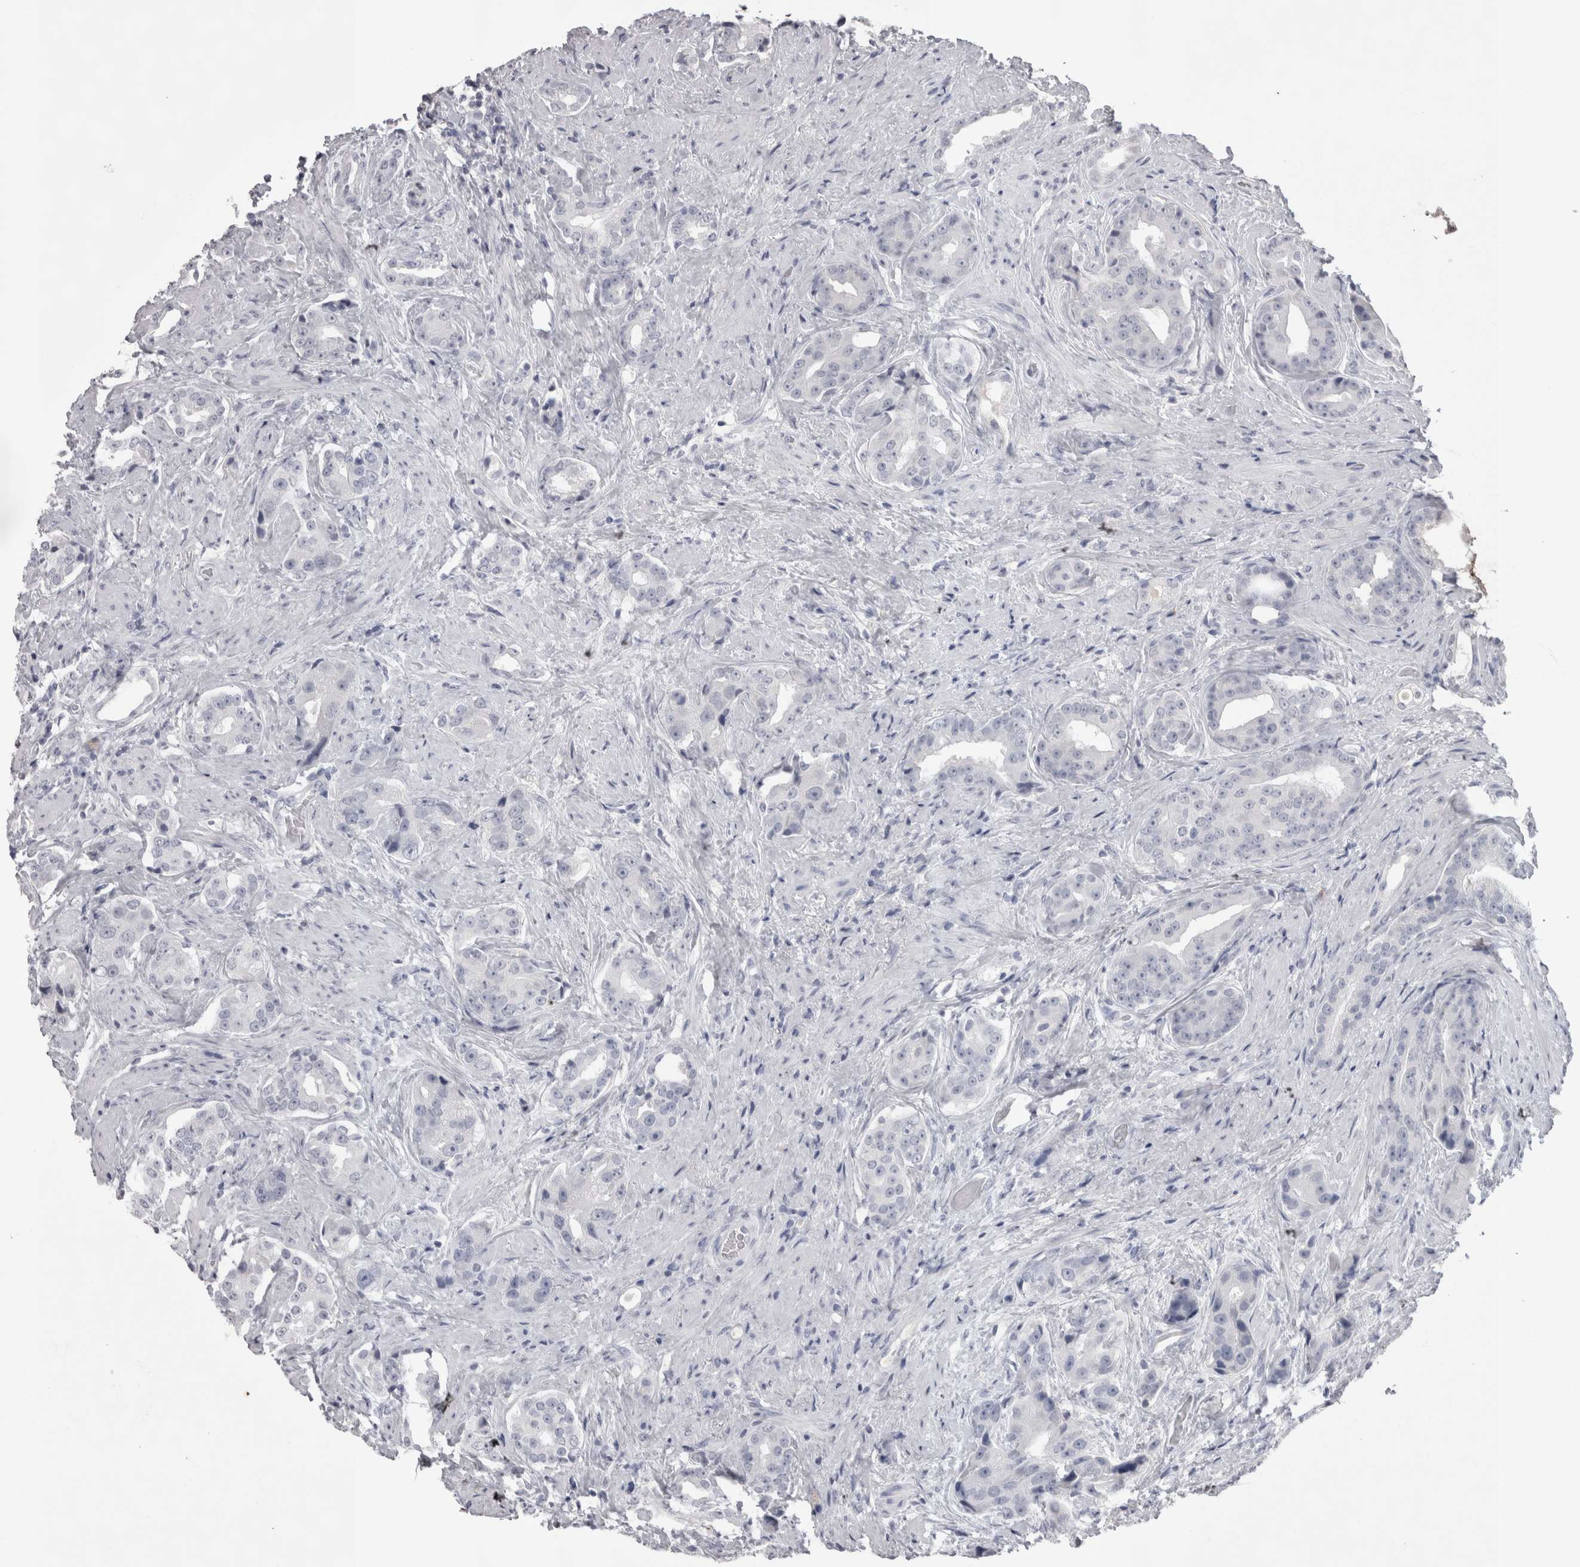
{"staining": {"intensity": "negative", "quantity": "none", "location": "none"}, "tissue": "prostate cancer", "cell_type": "Tumor cells", "image_type": "cancer", "snomed": [{"axis": "morphology", "description": "Adenocarcinoma, High grade"}, {"axis": "topography", "description": "Prostate"}], "caption": "DAB immunohistochemical staining of human prostate cancer shows no significant expression in tumor cells. The staining was performed using DAB to visualize the protein expression in brown, while the nuclei were stained in blue with hematoxylin (Magnification: 20x).", "gene": "LAX1", "patient": {"sex": "male", "age": 71}}